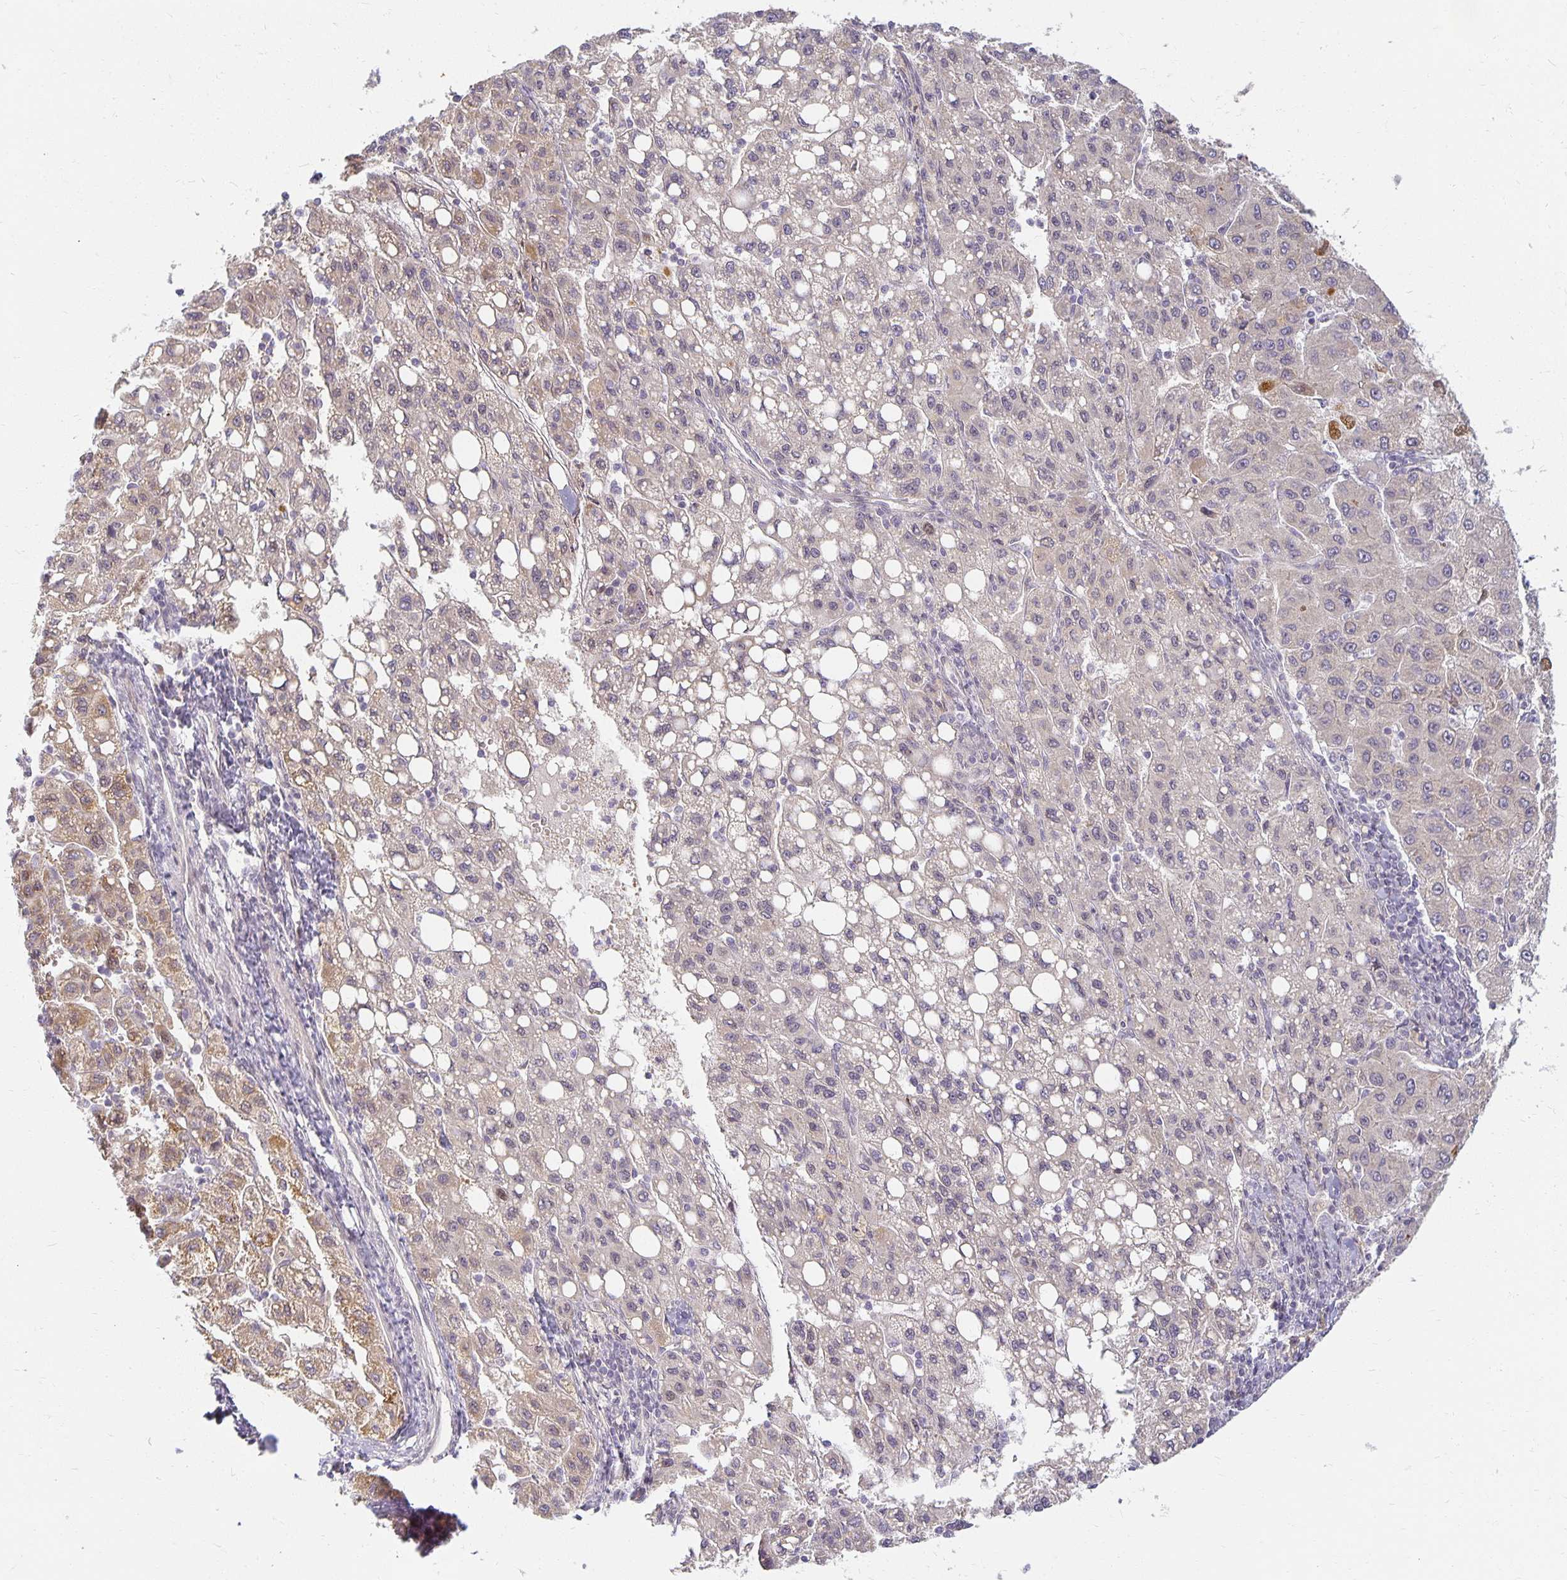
{"staining": {"intensity": "negative", "quantity": "none", "location": "none"}, "tissue": "liver cancer", "cell_type": "Tumor cells", "image_type": "cancer", "snomed": [{"axis": "morphology", "description": "Carcinoma, Hepatocellular, NOS"}, {"axis": "topography", "description": "Liver"}], "caption": "The histopathology image demonstrates no staining of tumor cells in liver cancer.", "gene": "EHF", "patient": {"sex": "female", "age": 82}}